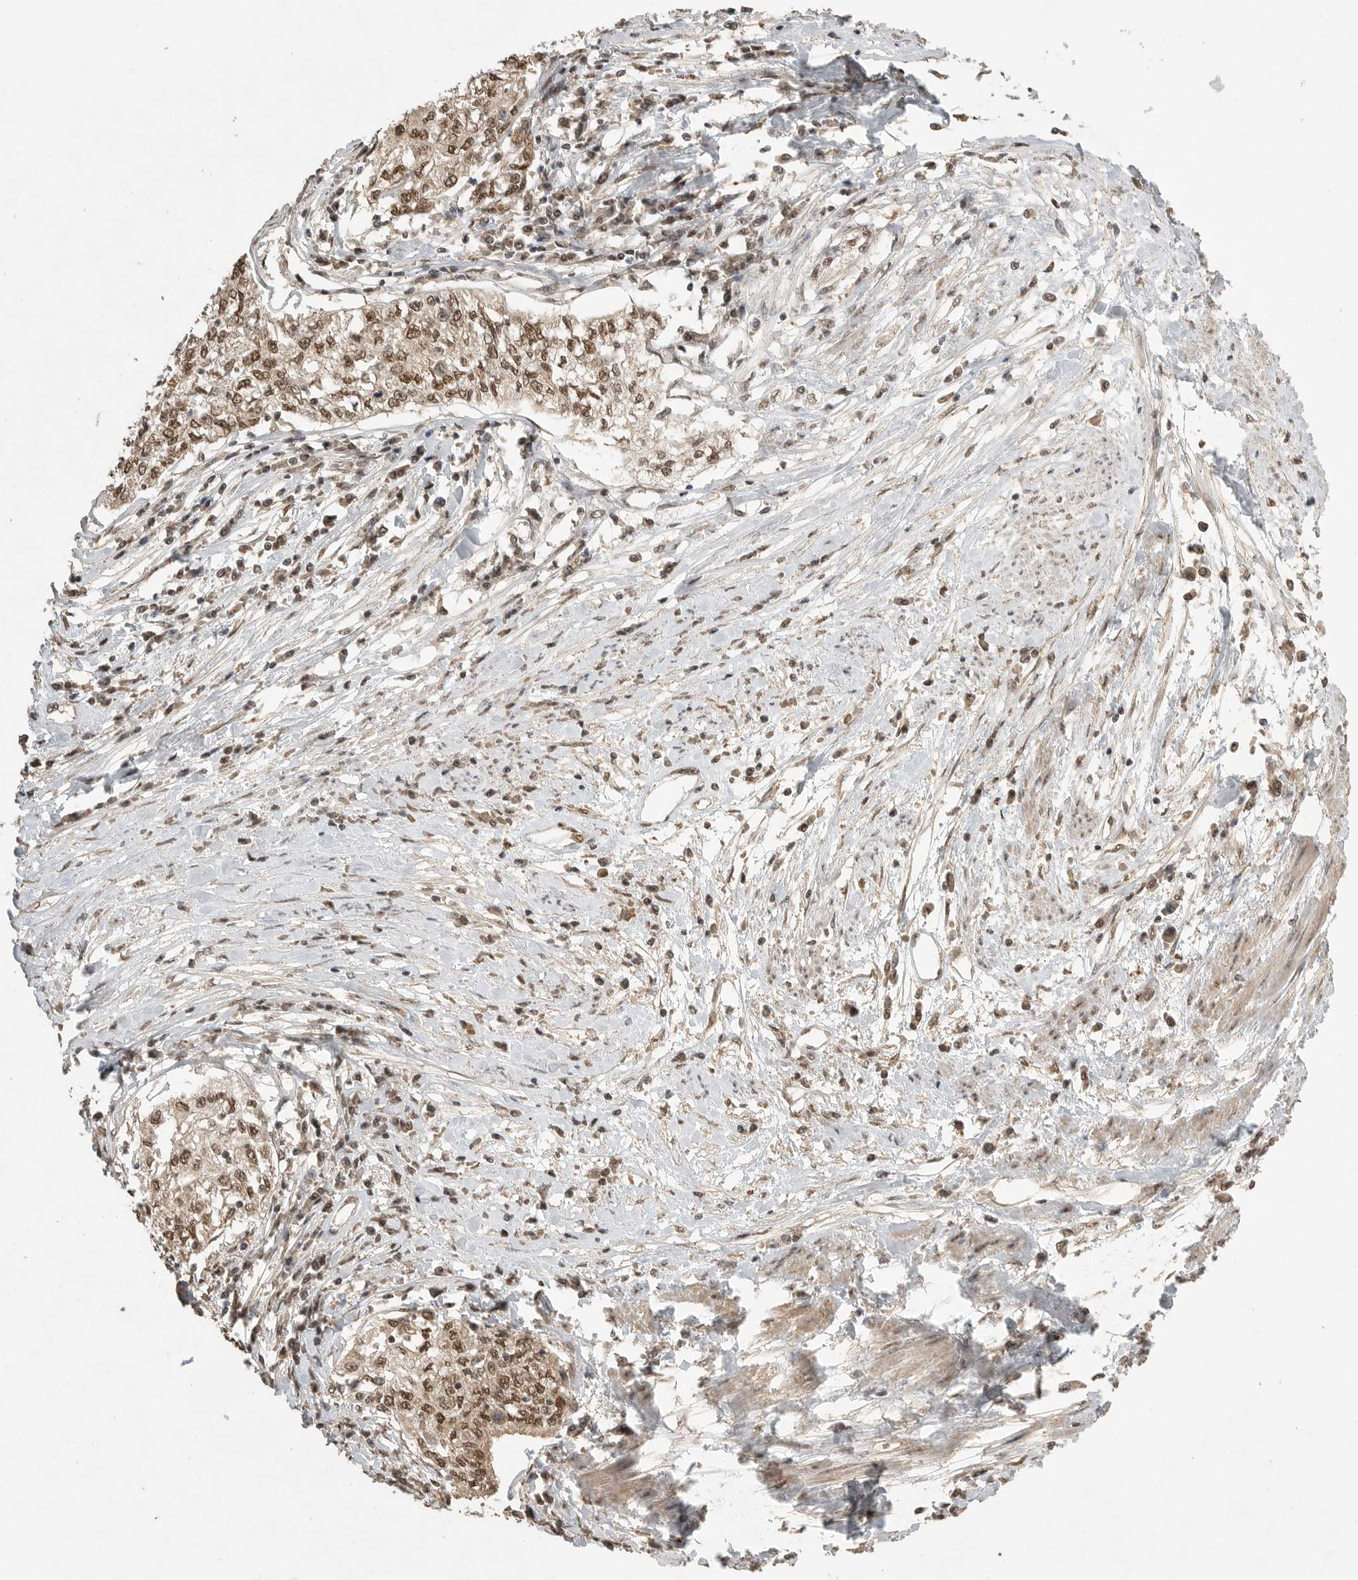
{"staining": {"intensity": "moderate", "quantity": ">75%", "location": "nuclear"}, "tissue": "cervical cancer", "cell_type": "Tumor cells", "image_type": "cancer", "snomed": [{"axis": "morphology", "description": "Squamous cell carcinoma, NOS"}, {"axis": "topography", "description": "Cervix"}], "caption": "DAB immunohistochemical staining of cervical squamous cell carcinoma shows moderate nuclear protein expression in about >75% of tumor cells.", "gene": "DFFA", "patient": {"sex": "female", "age": 57}}